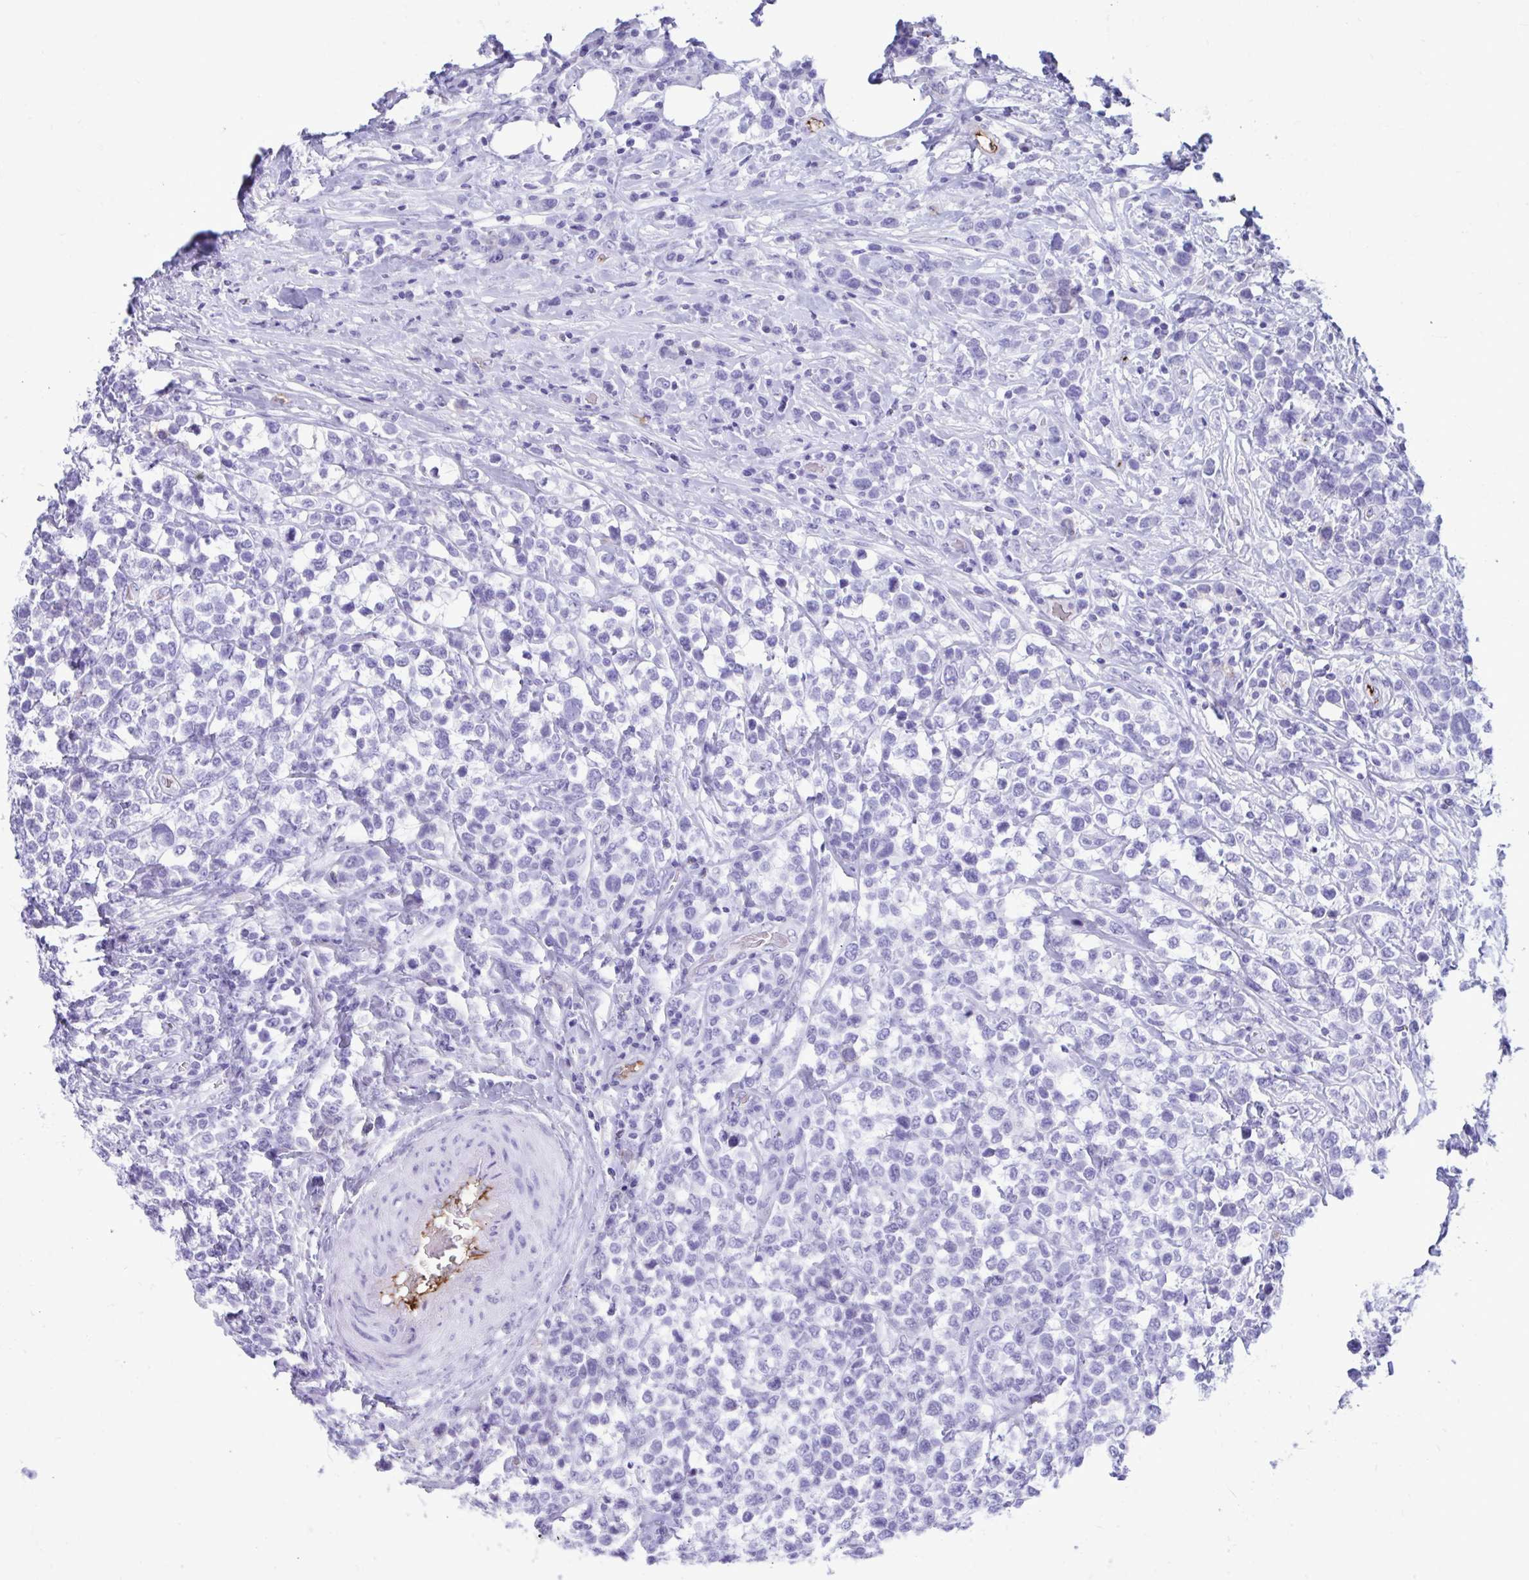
{"staining": {"intensity": "negative", "quantity": "none", "location": "none"}, "tissue": "lymphoma", "cell_type": "Tumor cells", "image_type": "cancer", "snomed": [{"axis": "morphology", "description": "Malignant lymphoma, non-Hodgkin's type, High grade"}, {"axis": "topography", "description": "Soft tissue"}], "caption": "A high-resolution micrograph shows immunohistochemistry (IHC) staining of high-grade malignant lymphoma, non-Hodgkin's type, which demonstrates no significant staining in tumor cells.", "gene": "SMIM9", "patient": {"sex": "female", "age": 56}}